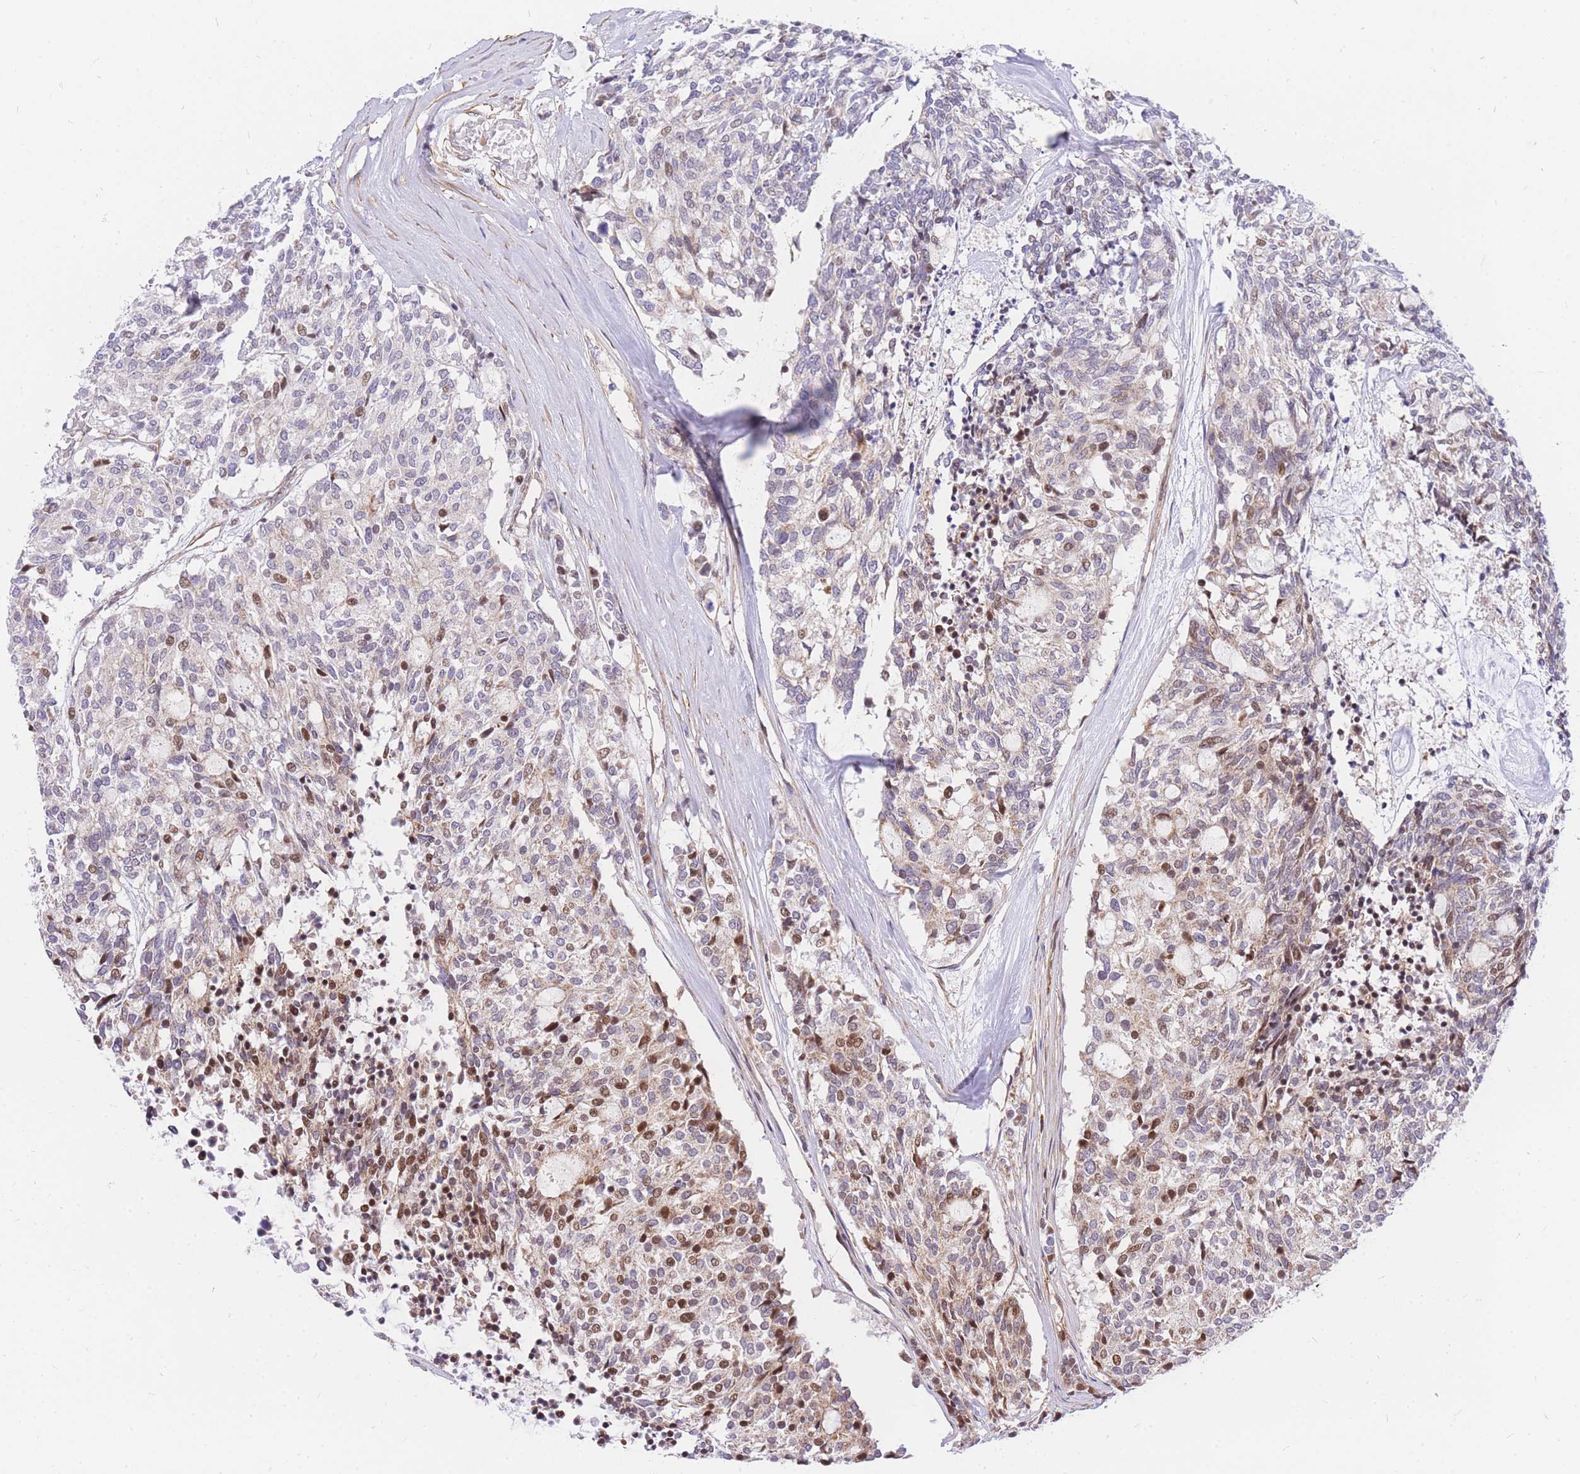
{"staining": {"intensity": "moderate", "quantity": "25%-75%", "location": "nuclear"}, "tissue": "carcinoid", "cell_type": "Tumor cells", "image_type": "cancer", "snomed": [{"axis": "morphology", "description": "Carcinoid, malignant, NOS"}, {"axis": "topography", "description": "Pancreas"}], "caption": "Protein expression analysis of malignant carcinoid shows moderate nuclear expression in about 25%-75% of tumor cells. The protein is shown in brown color, while the nuclei are stained blue.", "gene": "S100PBP", "patient": {"sex": "female", "age": 54}}